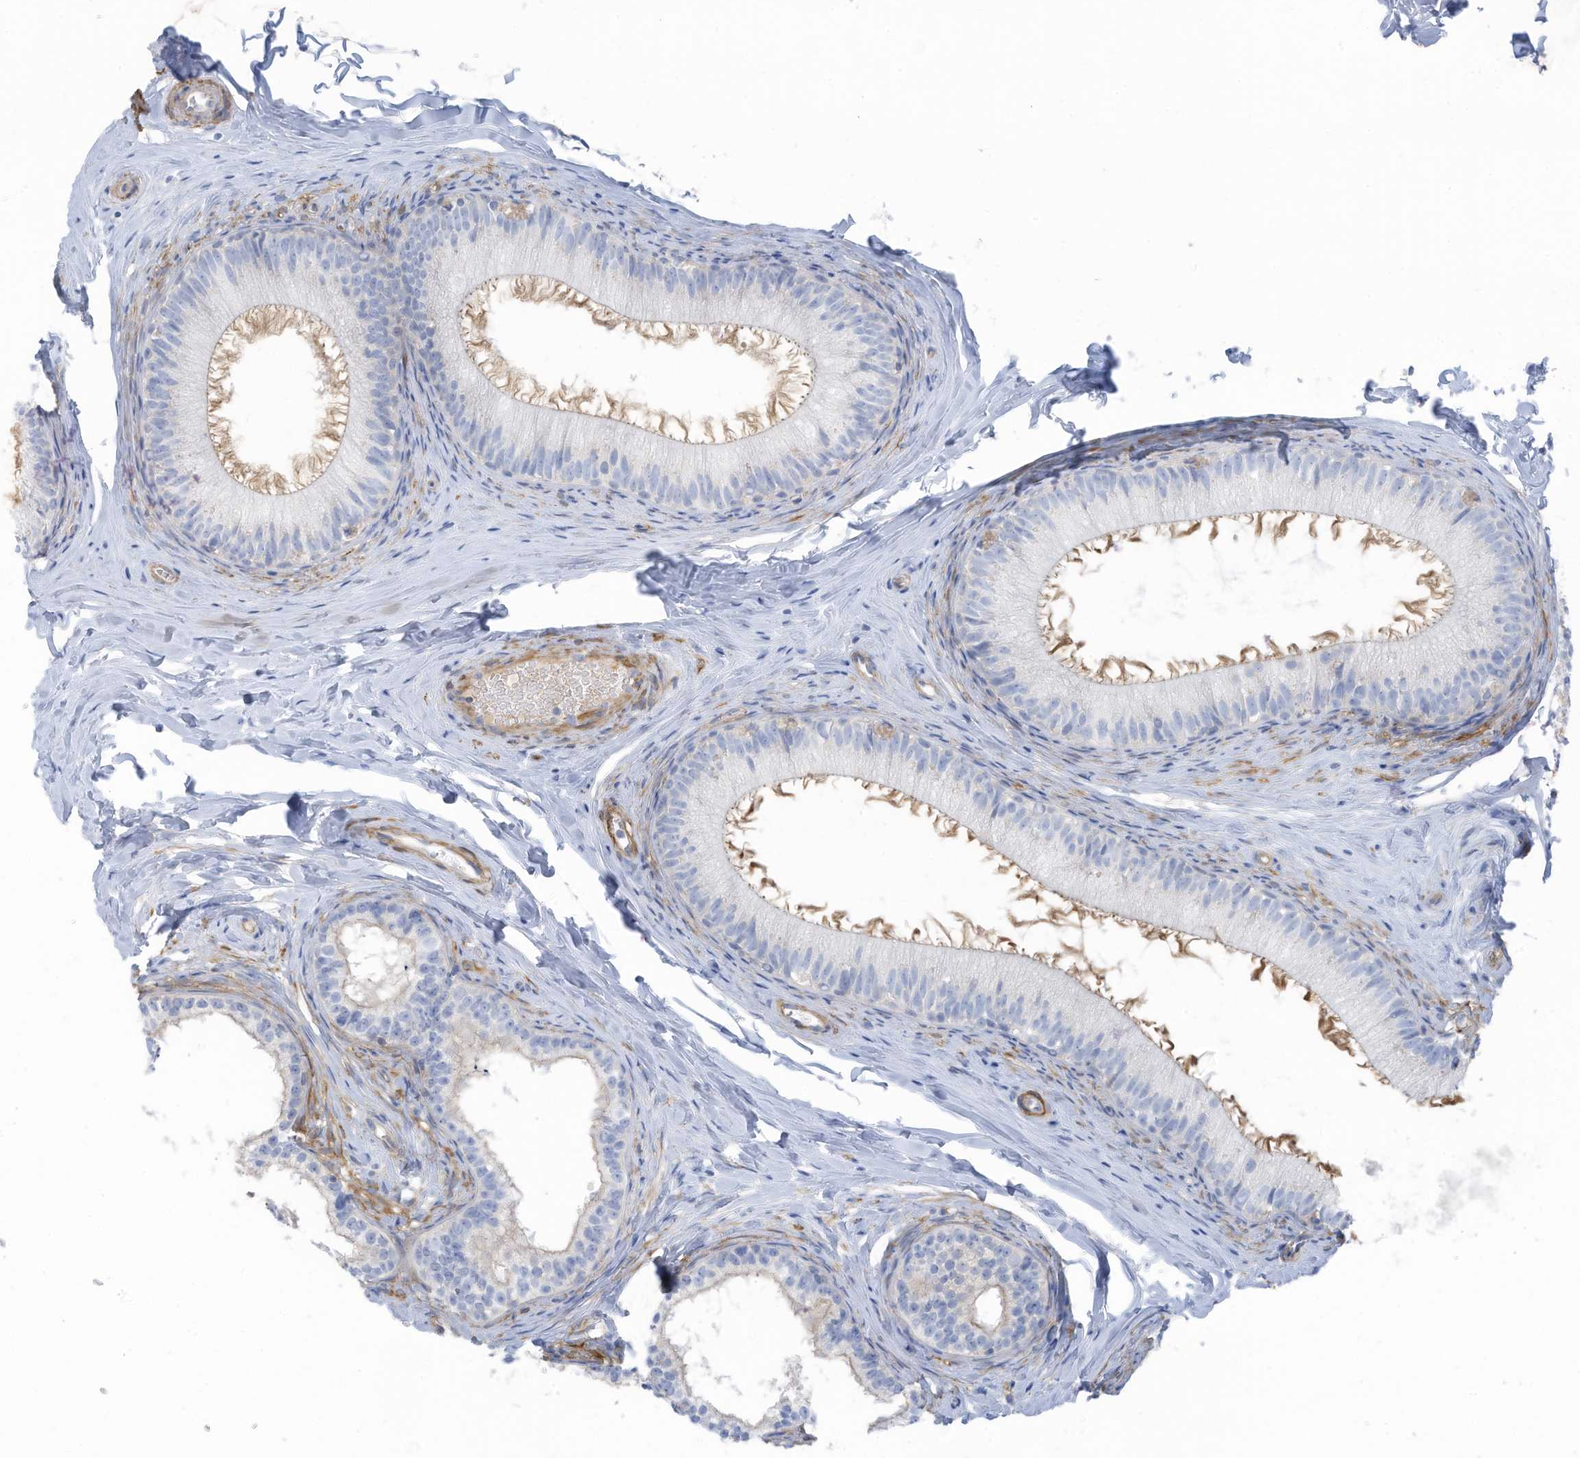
{"staining": {"intensity": "moderate", "quantity": ">75%", "location": "cytoplasmic/membranous"}, "tissue": "epididymis", "cell_type": "Glandular cells", "image_type": "normal", "snomed": [{"axis": "morphology", "description": "Normal tissue, NOS"}, {"axis": "topography", "description": "Epididymis"}], "caption": "Normal epididymis shows moderate cytoplasmic/membranous staining in about >75% of glandular cells (Stains: DAB in brown, nuclei in blue, Microscopy: brightfield microscopy at high magnification)..", "gene": "ZNF846", "patient": {"sex": "male", "age": 34}}